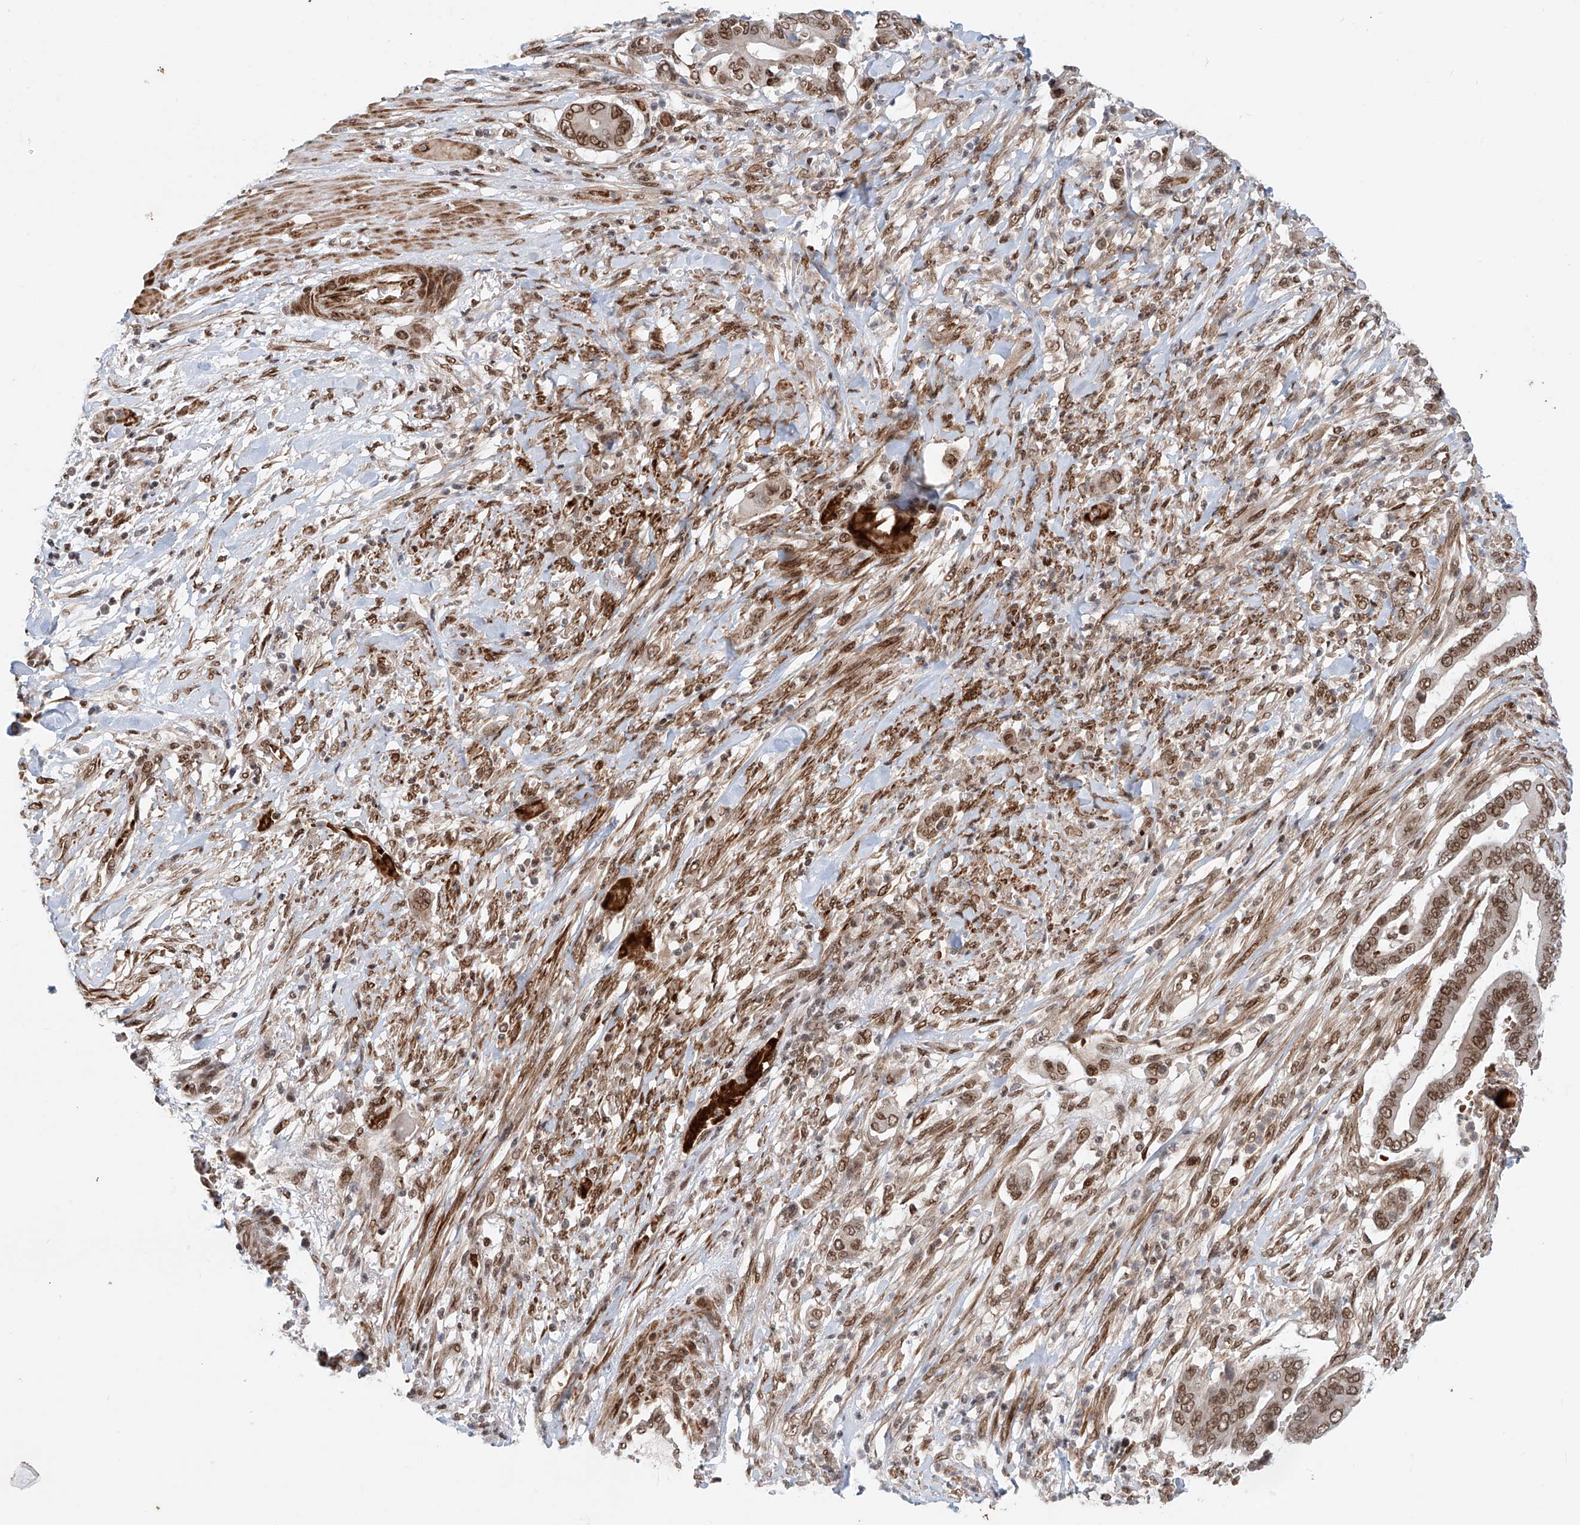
{"staining": {"intensity": "moderate", "quantity": ">75%", "location": "nuclear"}, "tissue": "pancreatic cancer", "cell_type": "Tumor cells", "image_type": "cancer", "snomed": [{"axis": "morphology", "description": "Adenocarcinoma, NOS"}, {"axis": "topography", "description": "Pancreas"}], "caption": "Tumor cells reveal medium levels of moderate nuclear staining in about >75% of cells in human pancreatic cancer.", "gene": "ZNF470", "patient": {"sex": "male", "age": 68}}